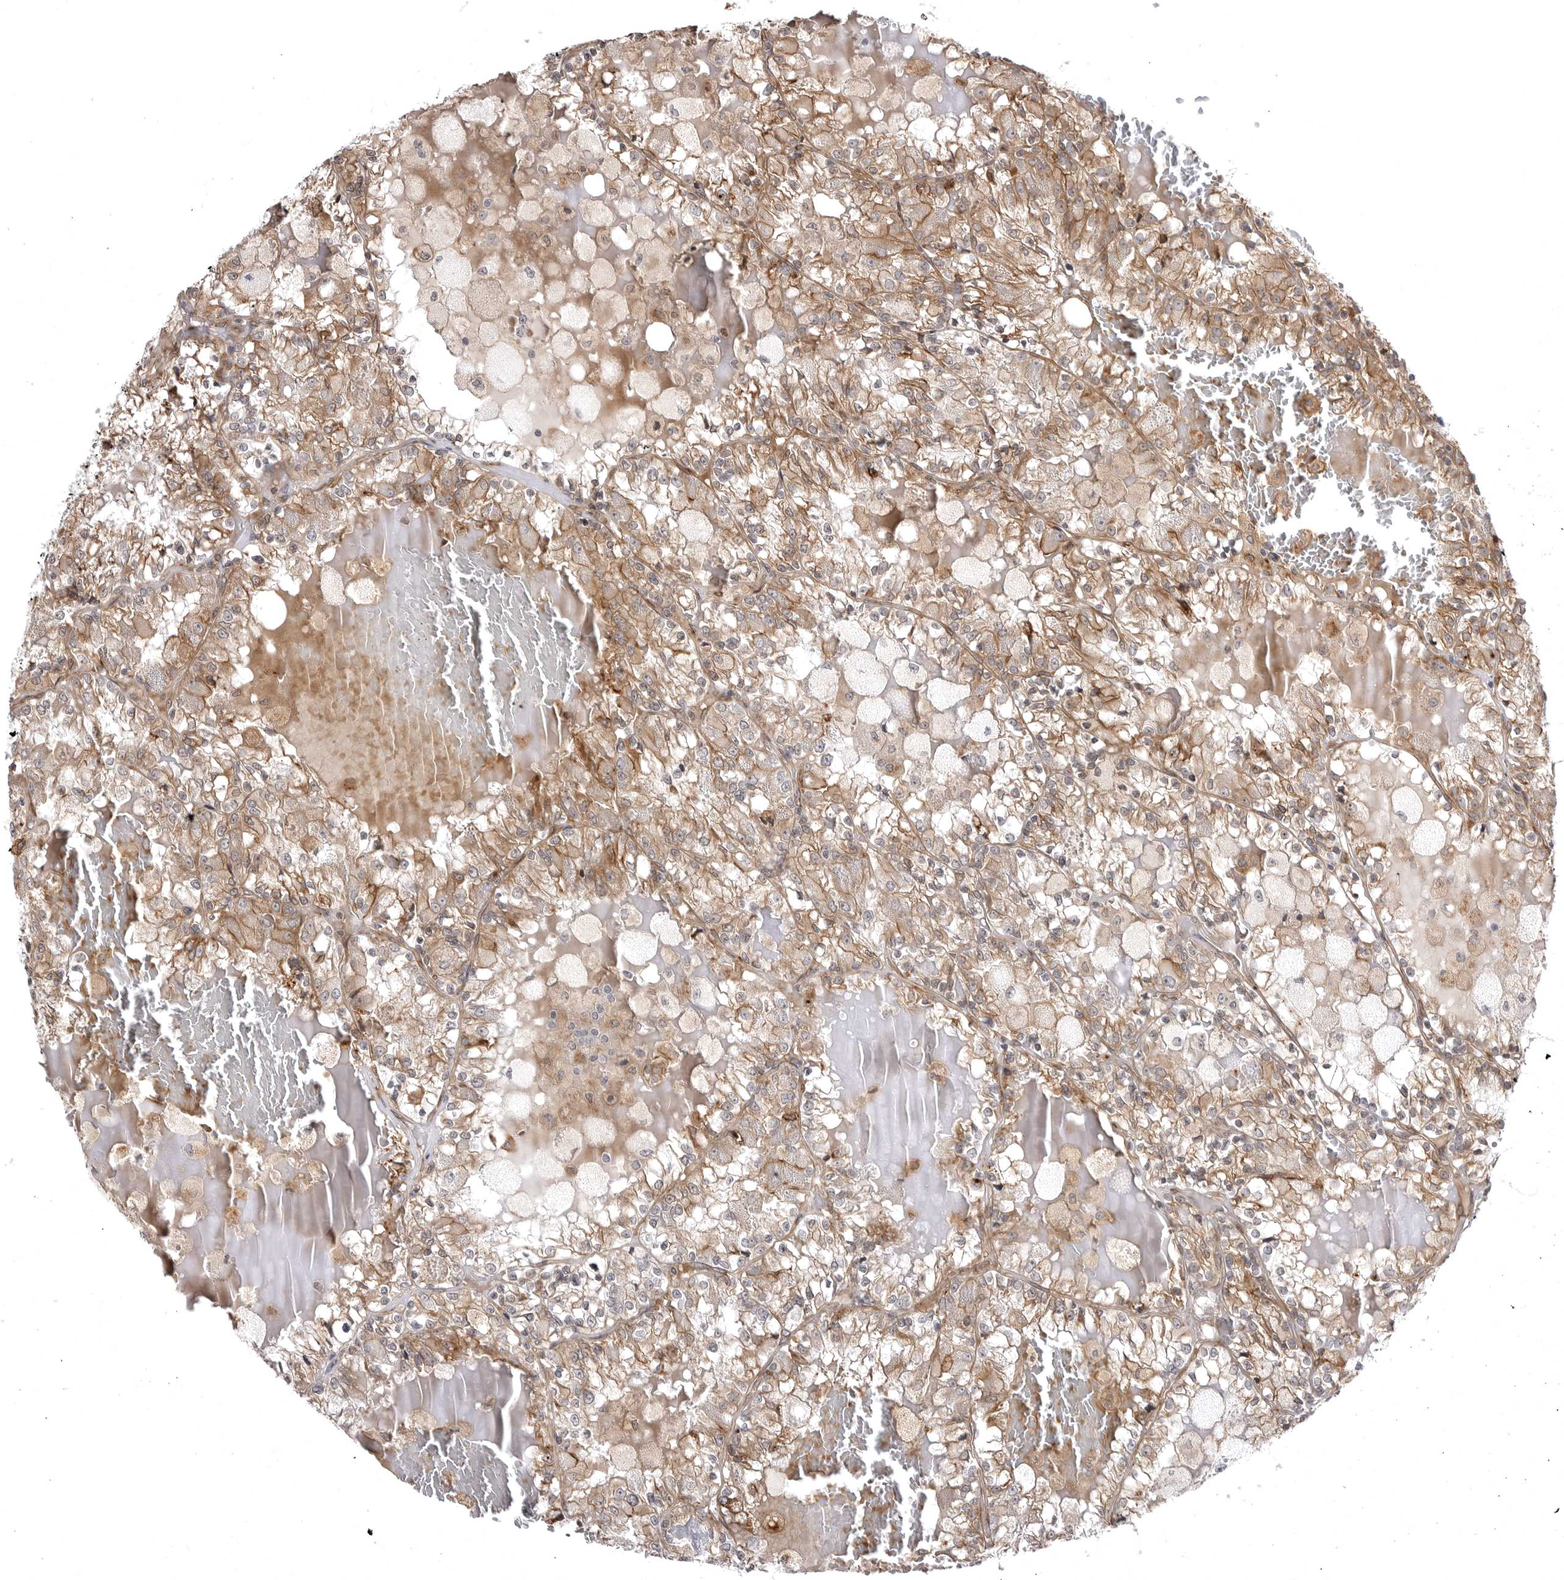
{"staining": {"intensity": "moderate", "quantity": ">75%", "location": "cytoplasmic/membranous"}, "tissue": "renal cancer", "cell_type": "Tumor cells", "image_type": "cancer", "snomed": [{"axis": "morphology", "description": "Adenocarcinoma, NOS"}, {"axis": "topography", "description": "Kidney"}], "caption": "This is an image of IHC staining of adenocarcinoma (renal), which shows moderate expression in the cytoplasmic/membranous of tumor cells.", "gene": "ARL5A", "patient": {"sex": "female", "age": 56}}